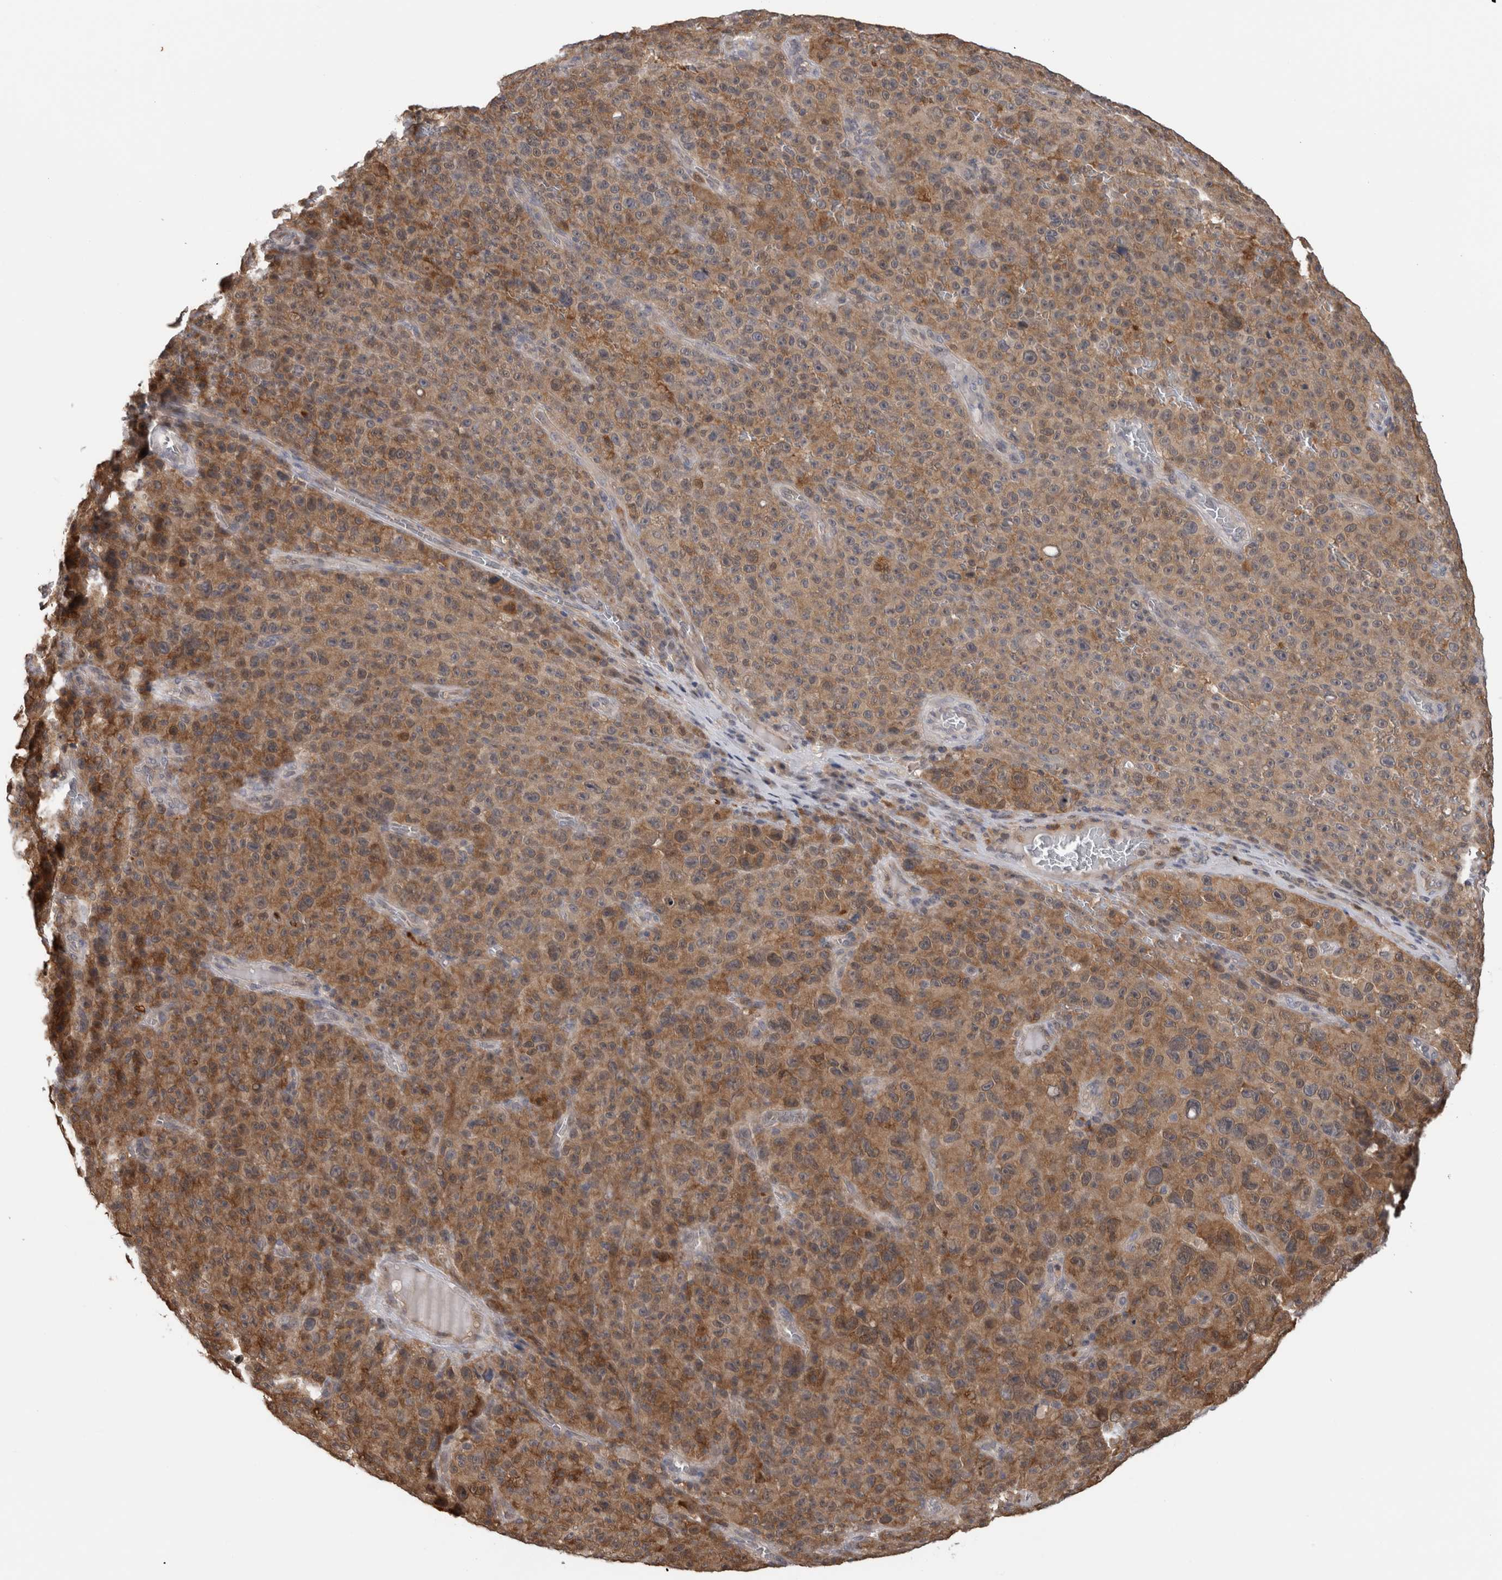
{"staining": {"intensity": "moderate", "quantity": ">75%", "location": "cytoplasmic/membranous"}, "tissue": "melanoma", "cell_type": "Tumor cells", "image_type": "cancer", "snomed": [{"axis": "morphology", "description": "Malignant melanoma, NOS"}, {"axis": "topography", "description": "Skin"}], "caption": "Protein analysis of melanoma tissue exhibits moderate cytoplasmic/membranous expression in about >75% of tumor cells. Immunohistochemistry (ihc) stains the protein of interest in brown and the nuclei are stained blue.", "gene": "USH1G", "patient": {"sex": "female", "age": 82}}